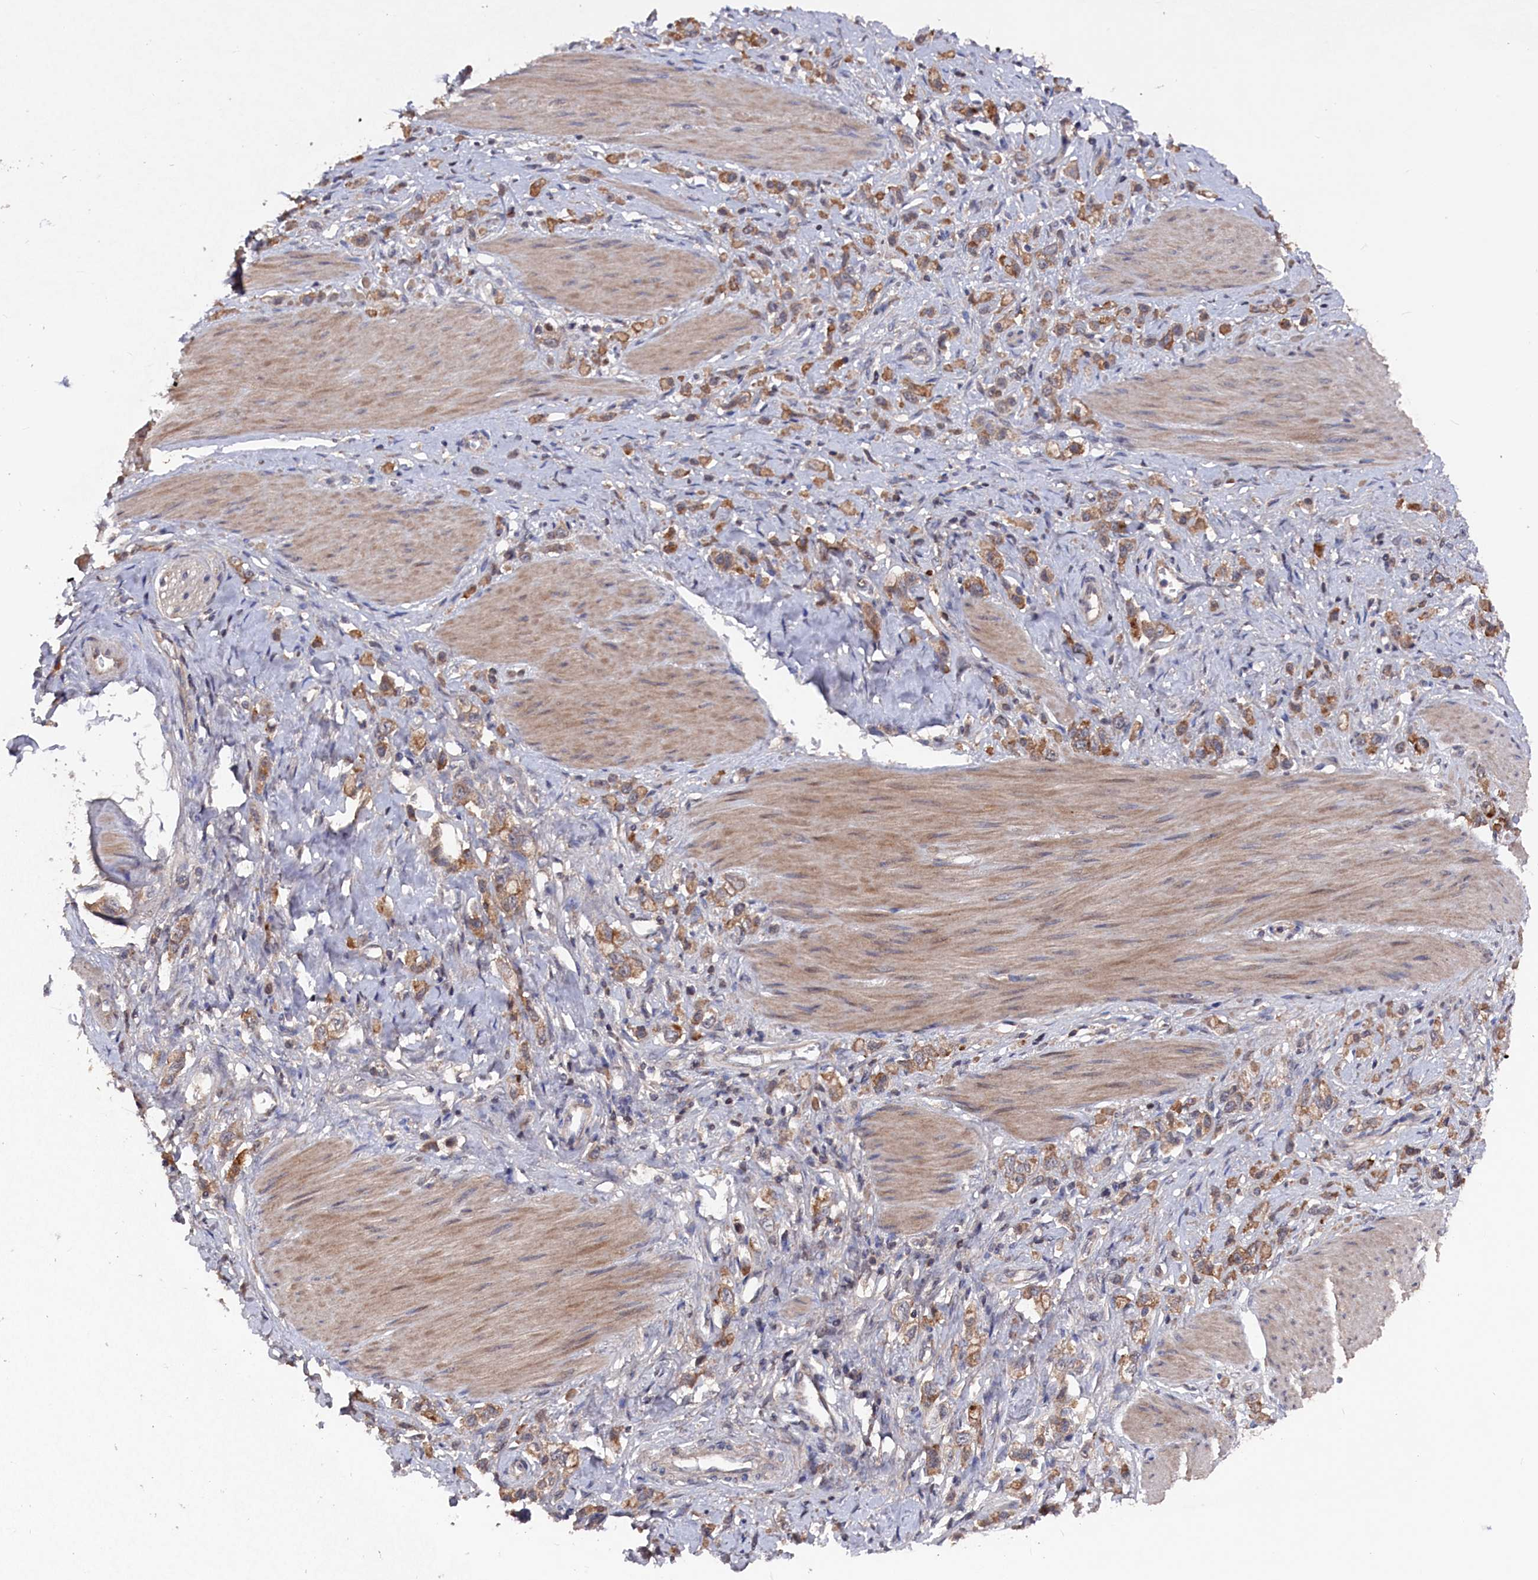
{"staining": {"intensity": "moderate", "quantity": ">75%", "location": "cytoplasmic/membranous"}, "tissue": "stomach cancer", "cell_type": "Tumor cells", "image_type": "cancer", "snomed": [{"axis": "morphology", "description": "Adenocarcinoma, NOS"}, {"axis": "topography", "description": "Stomach"}], "caption": "Immunohistochemical staining of human stomach cancer (adenocarcinoma) shows medium levels of moderate cytoplasmic/membranous protein staining in approximately >75% of tumor cells.", "gene": "TMC5", "patient": {"sex": "female", "age": 65}}